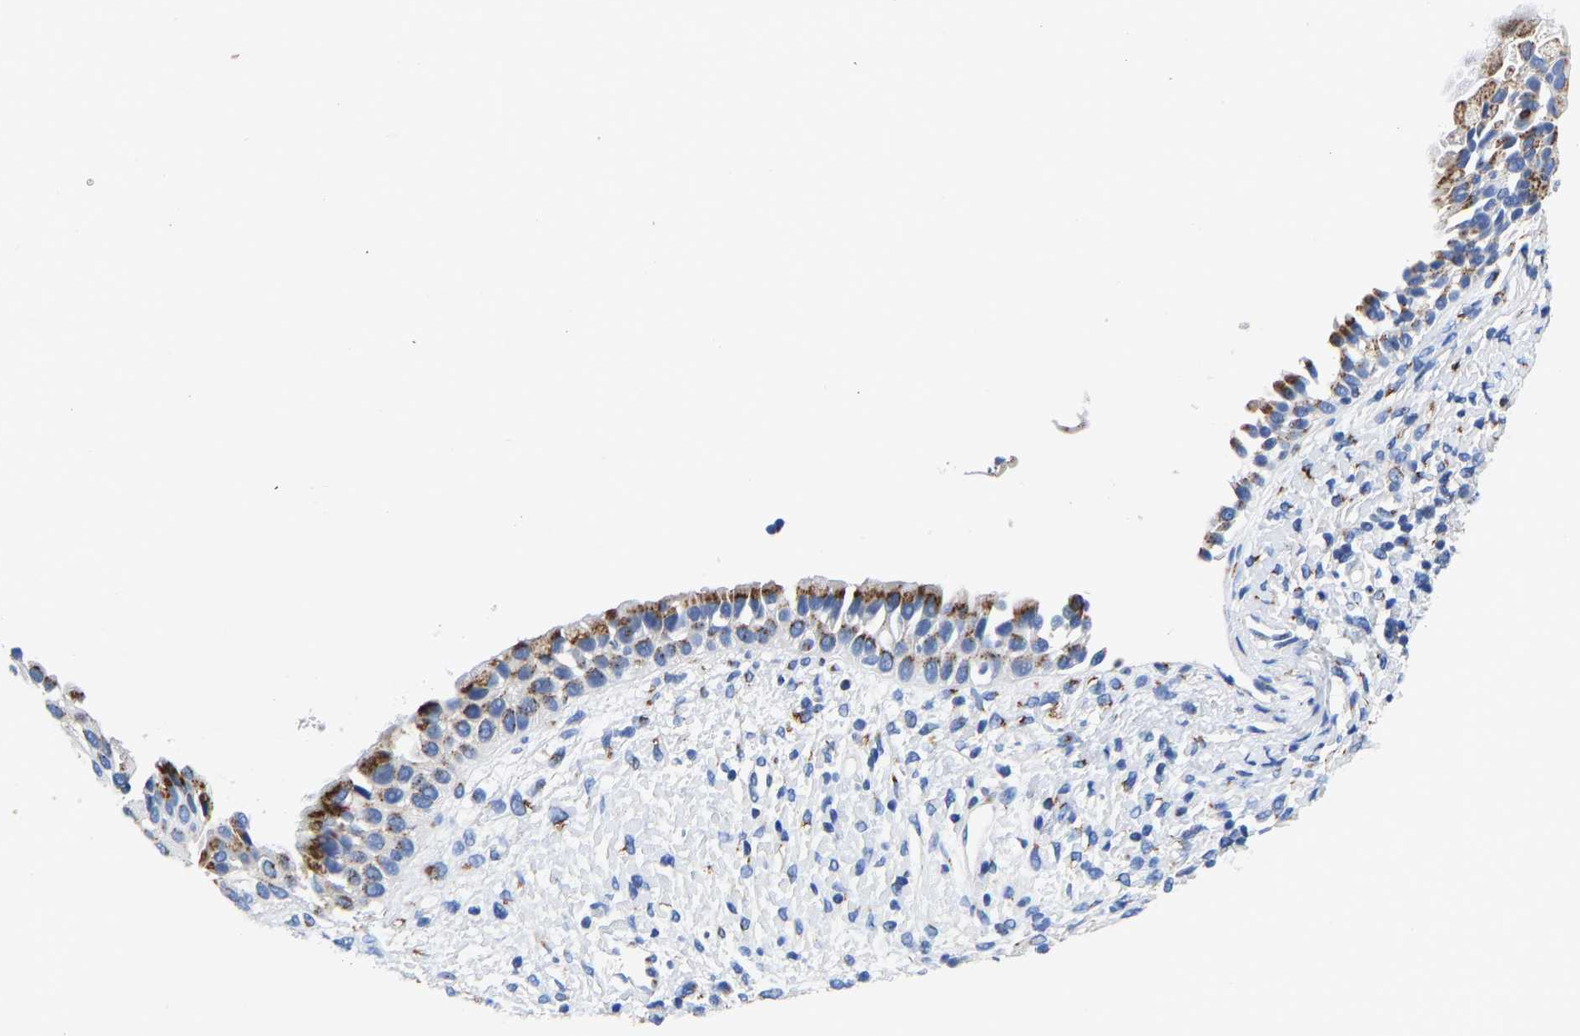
{"staining": {"intensity": "moderate", "quantity": ">75%", "location": "cytoplasmic/membranous"}, "tissue": "nasopharynx", "cell_type": "Respiratory epithelial cells", "image_type": "normal", "snomed": [{"axis": "morphology", "description": "Normal tissue, NOS"}, {"axis": "topography", "description": "Nasopharynx"}], "caption": "A medium amount of moderate cytoplasmic/membranous positivity is appreciated in approximately >75% of respiratory epithelial cells in benign nasopharynx.", "gene": "TMEM87A", "patient": {"sex": "male", "age": 22}}